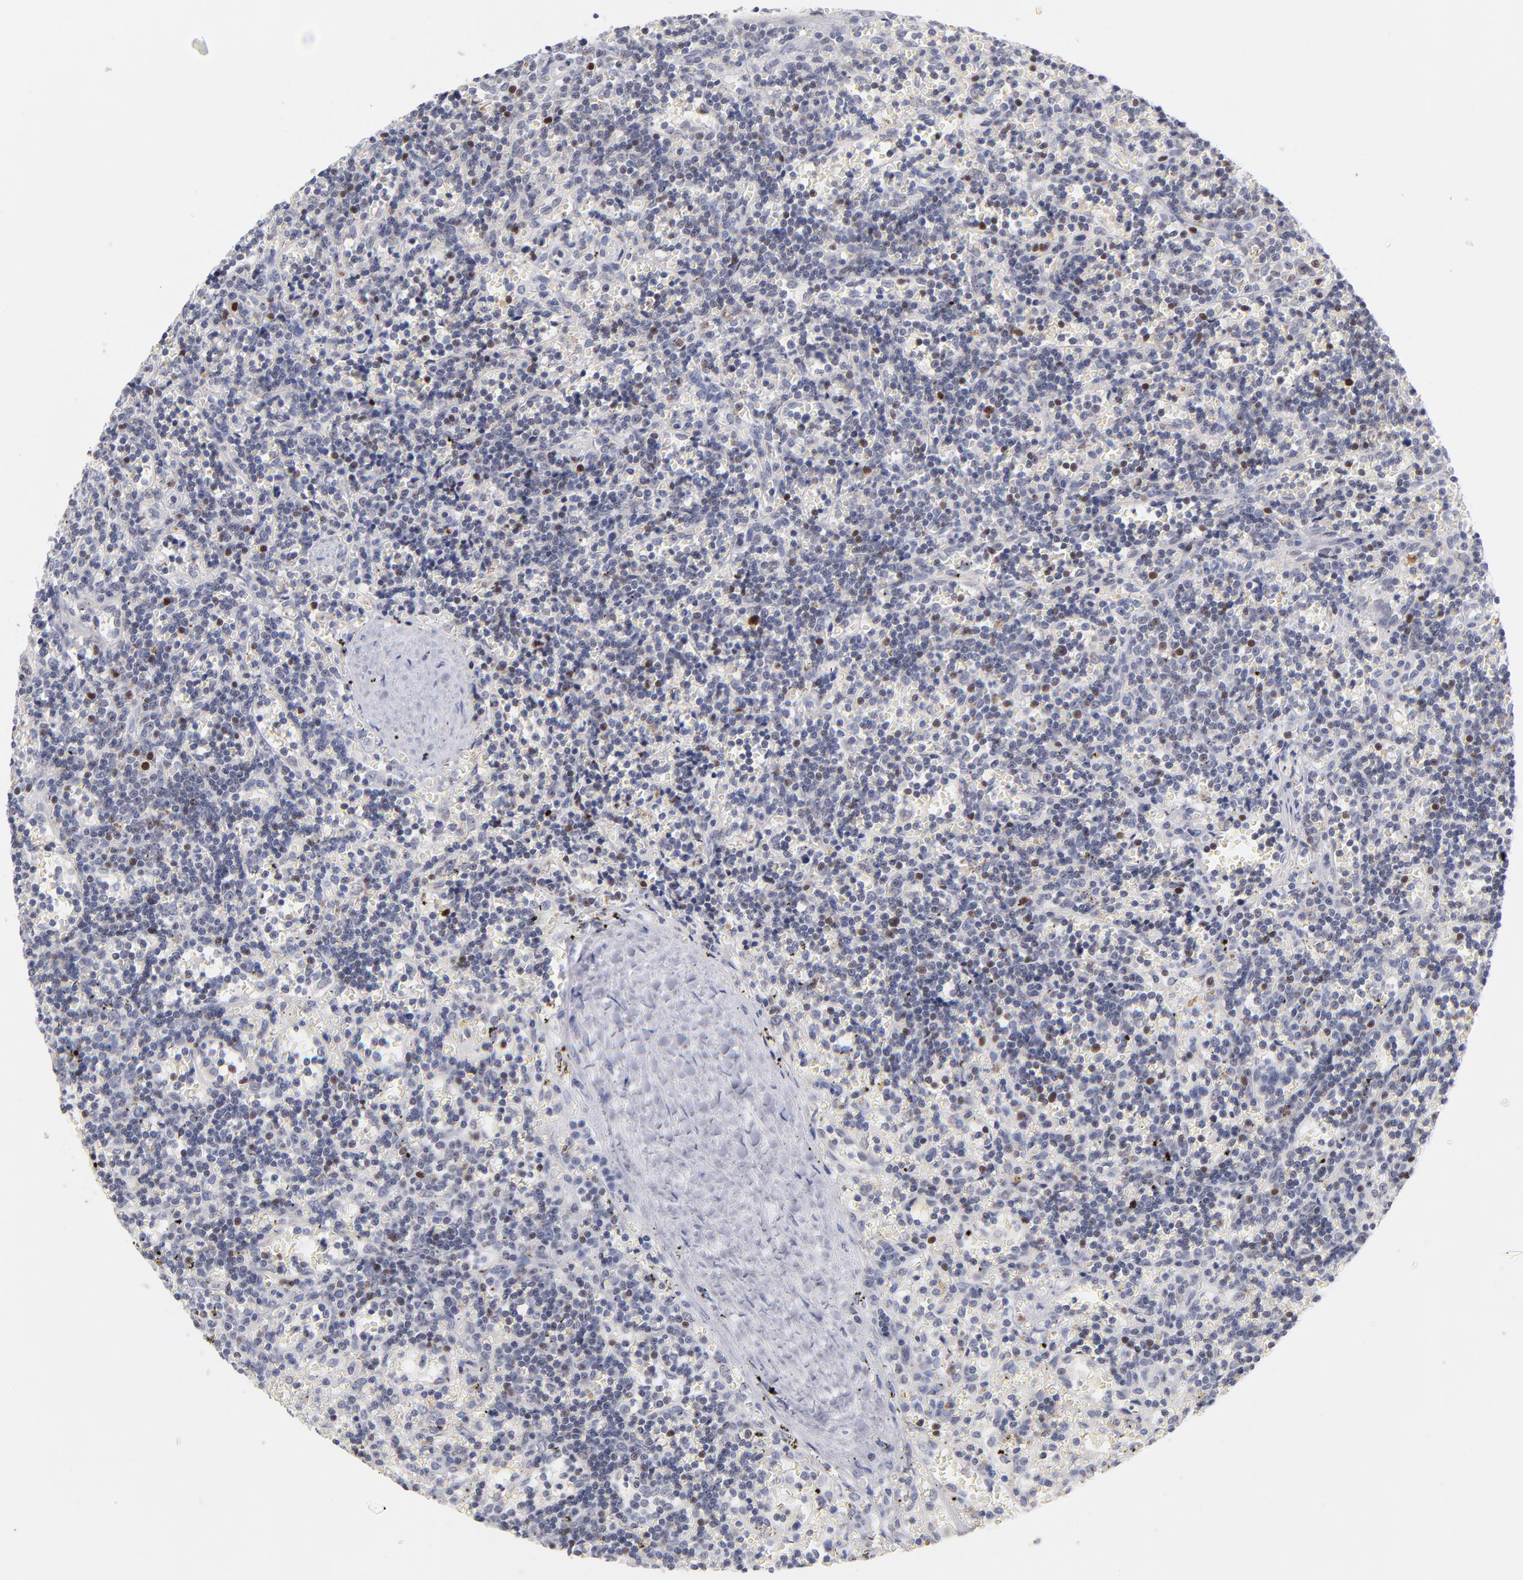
{"staining": {"intensity": "moderate", "quantity": "<25%", "location": "nuclear"}, "tissue": "lymphoma", "cell_type": "Tumor cells", "image_type": "cancer", "snomed": [{"axis": "morphology", "description": "Malignant lymphoma, non-Hodgkin's type, Low grade"}, {"axis": "topography", "description": "Spleen"}], "caption": "Immunohistochemistry (IHC) (DAB) staining of malignant lymphoma, non-Hodgkin's type (low-grade) reveals moderate nuclear protein positivity in approximately <25% of tumor cells.", "gene": "PARP1", "patient": {"sex": "male", "age": 60}}